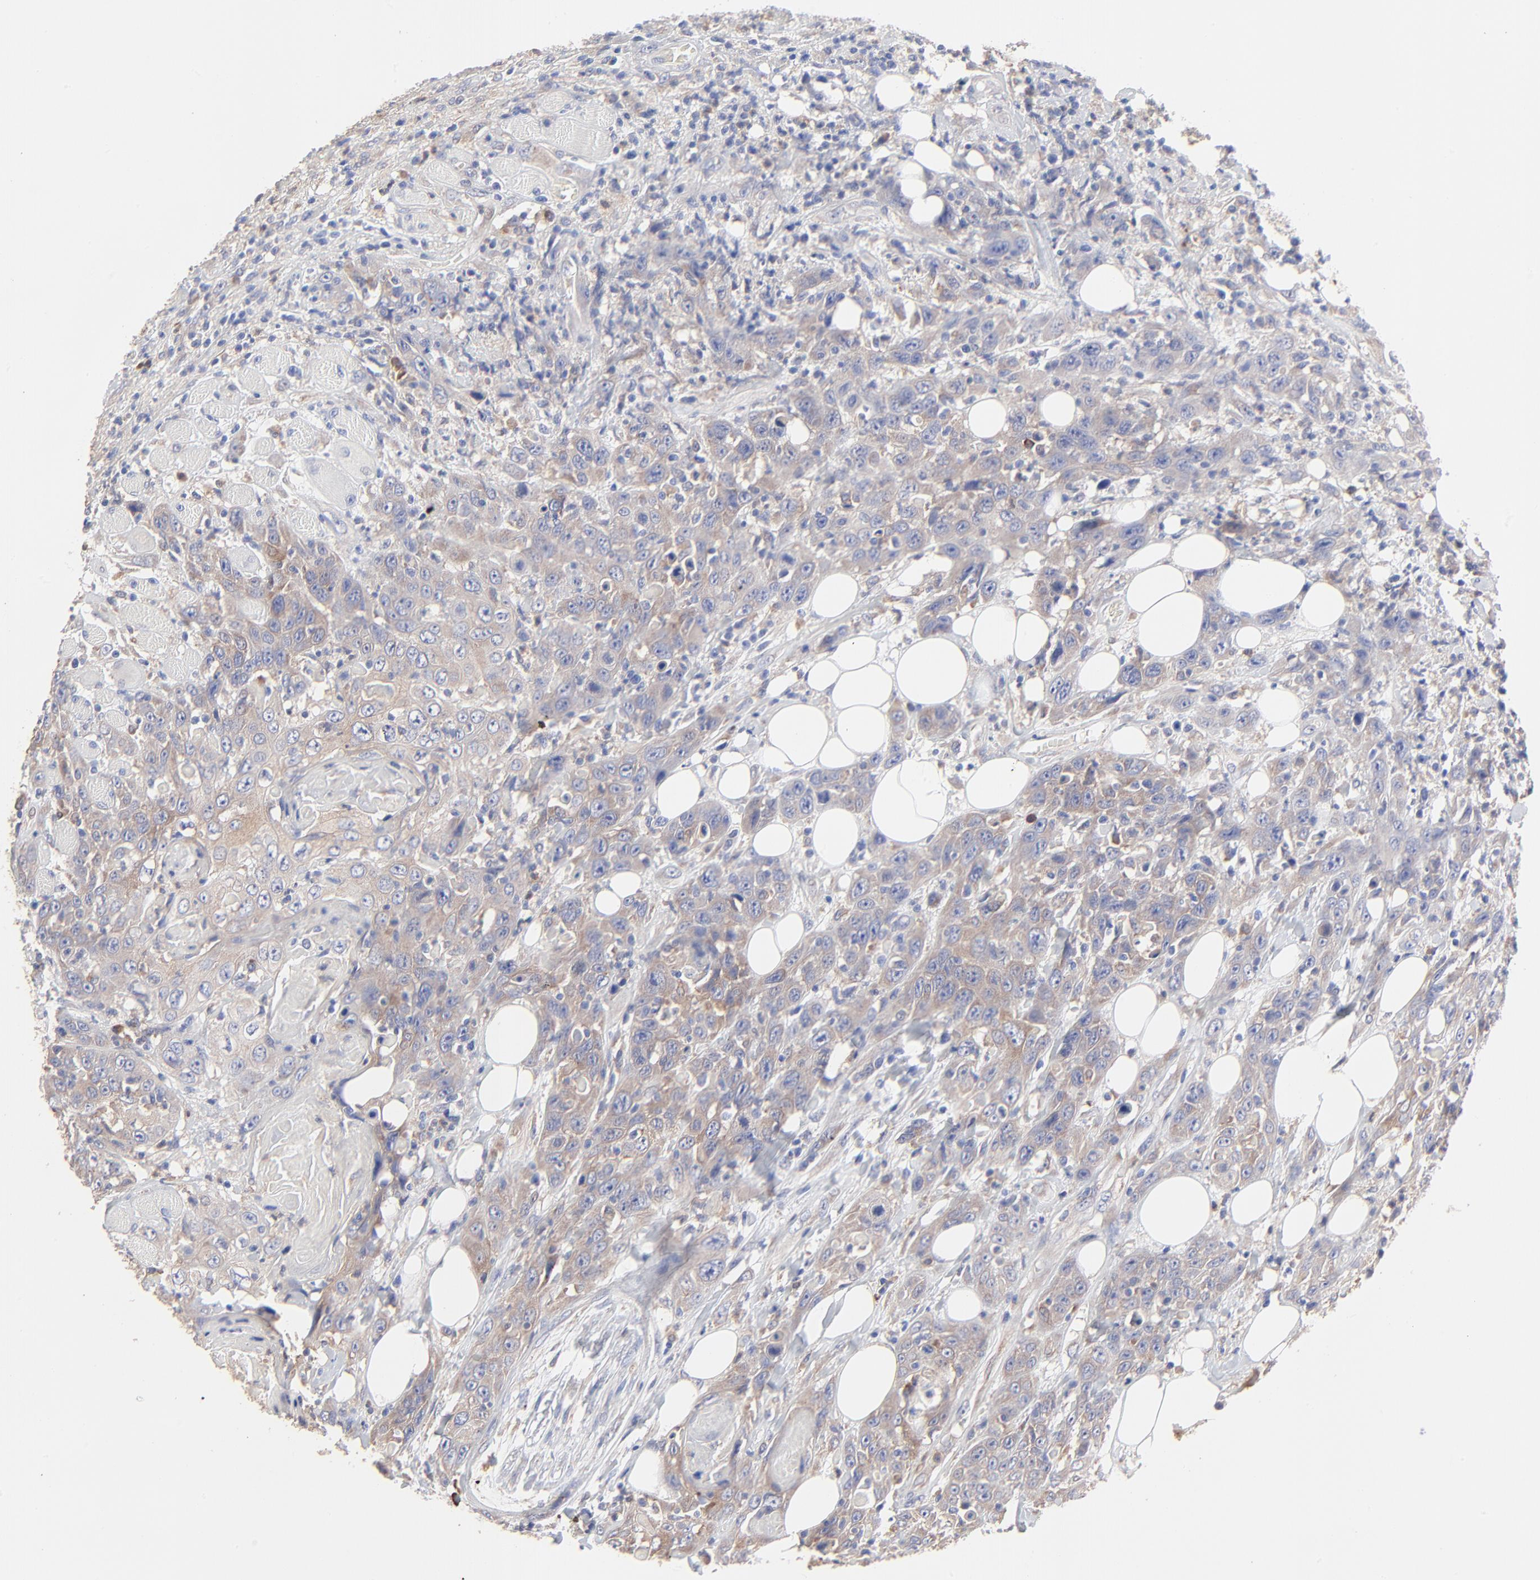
{"staining": {"intensity": "moderate", "quantity": ">75%", "location": "cytoplasmic/membranous"}, "tissue": "head and neck cancer", "cell_type": "Tumor cells", "image_type": "cancer", "snomed": [{"axis": "morphology", "description": "Squamous cell carcinoma, NOS"}, {"axis": "topography", "description": "Head-Neck"}], "caption": "Brown immunohistochemical staining in head and neck cancer (squamous cell carcinoma) exhibits moderate cytoplasmic/membranous positivity in approximately >75% of tumor cells.", "gene": "PPFIBP2", "patient": {"sex": "female", "age": 84}}